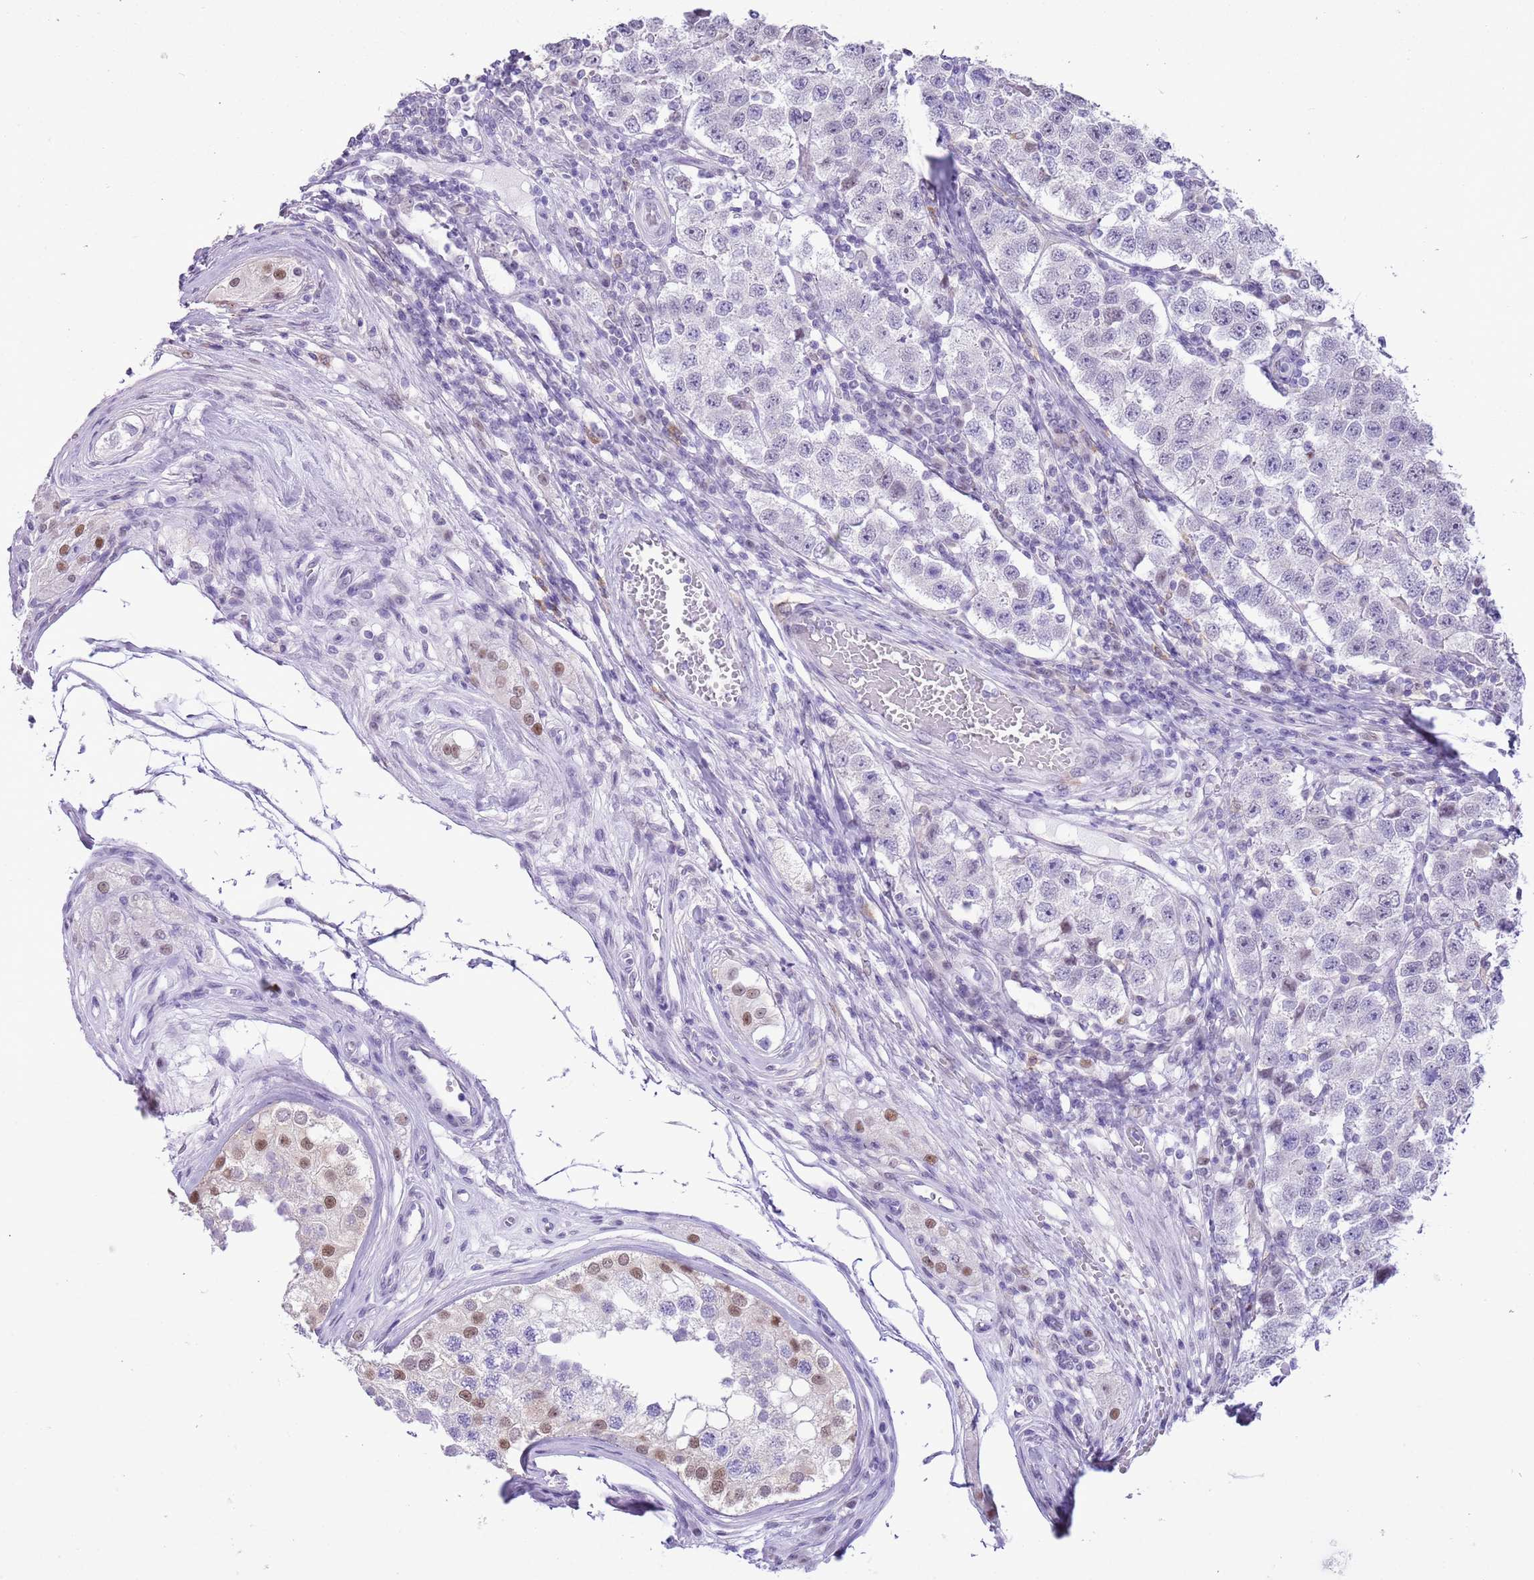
{"staining": {"intensity": "negative", "quantity": "none", "location": "none"}, "tissue": "testis cancer", "cell_type": "Tumor cells", "image_type": "cancer", "snomed": [{"axis": "morphology", "description": "Seminoma, NOS"}, {"axis": "topography", "description": "Testis"}], "caption": "Tumor cells show no significant expression in testis cancer (seminoma).", "gene": "PPP1R17", "patient": {"sex": "male", "age": 34}}